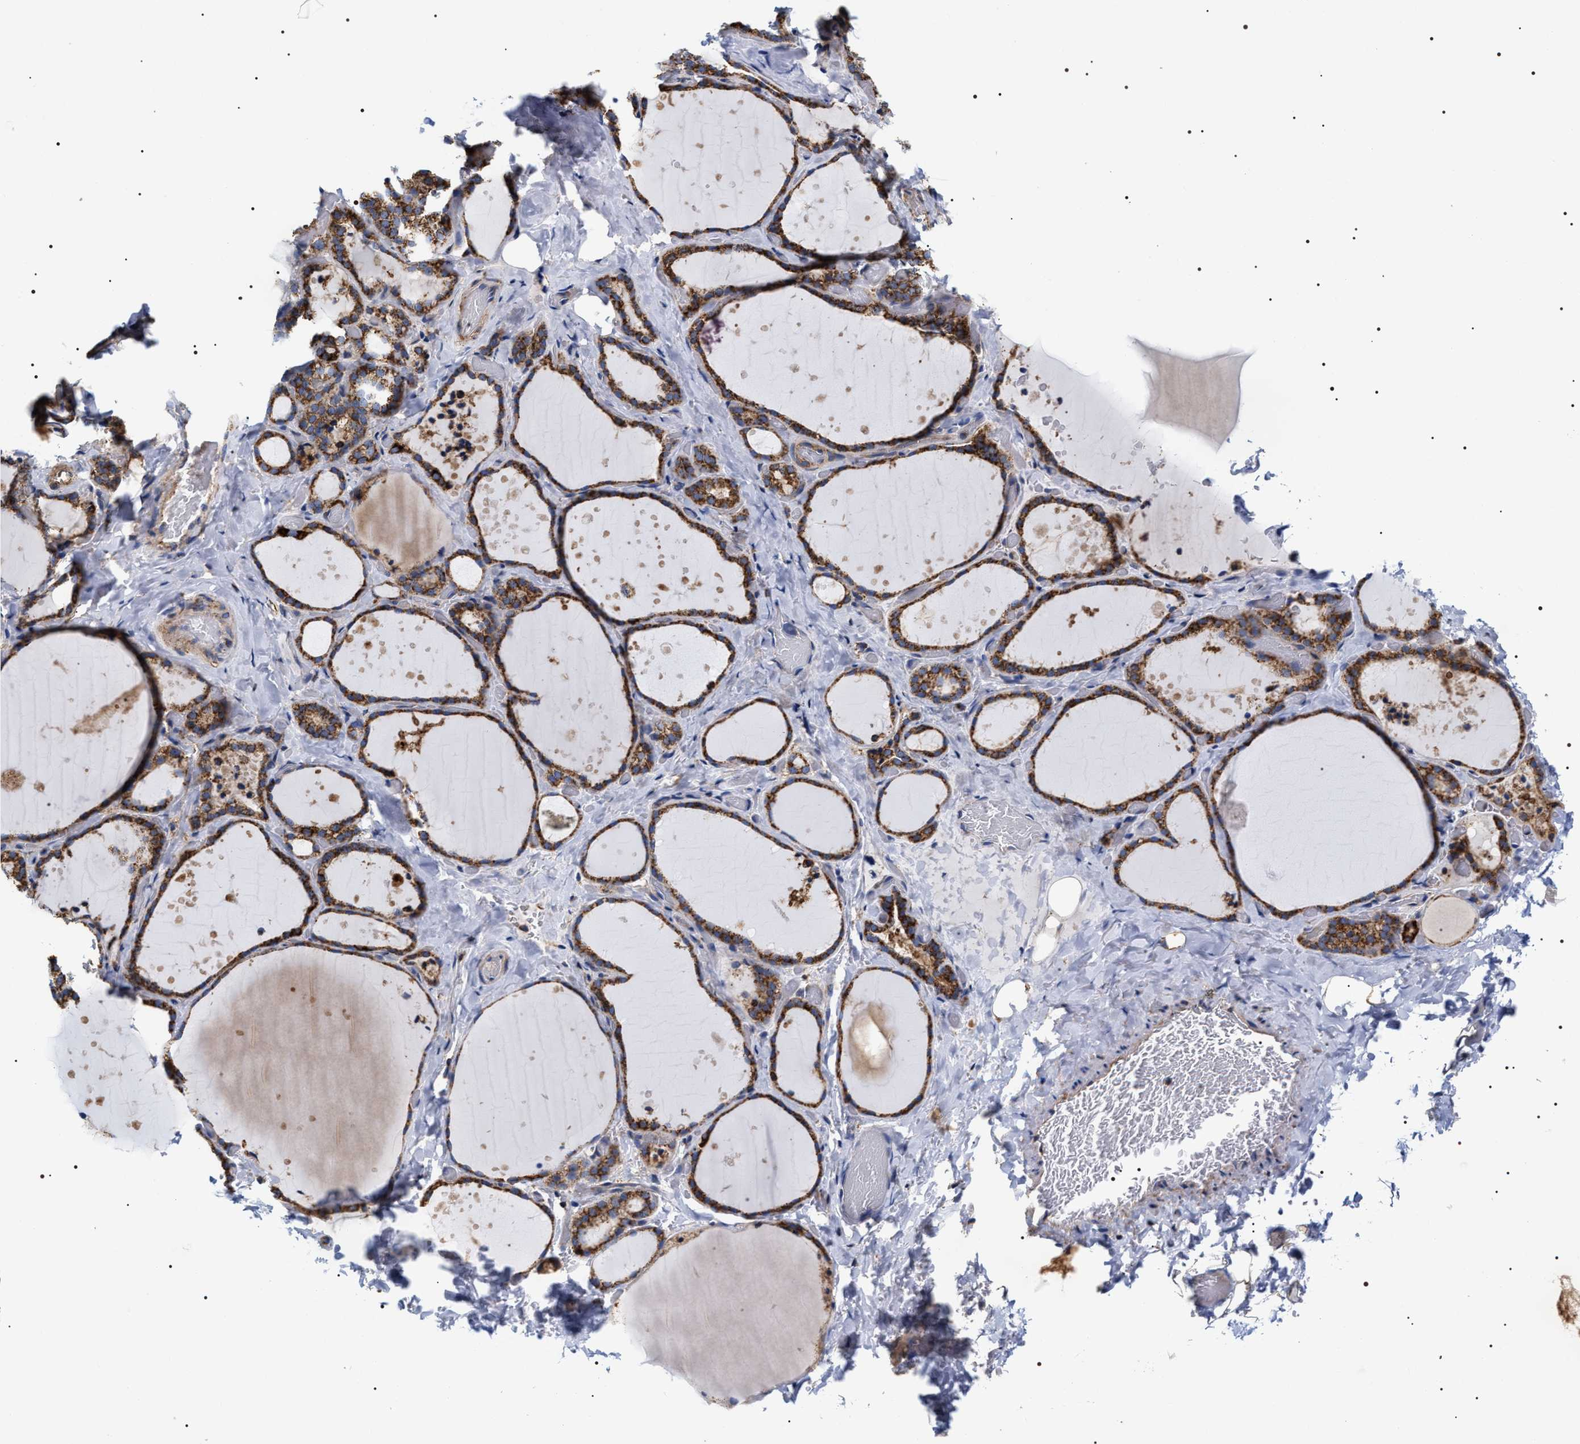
{"staining": {"intensity": "strong", "quantity": ">75%", "location": "cytoplasmic/membranous"}, "tissue": "thyroid gland", "cell_type": "Glandular cells", "image_type": "normal", "snomed": [{"axis": "morphology", "description": "Normal tissue, NOS"}, {"axis": "topography", "description": "Thyroid gland"}], "caption": "Immunohistochemistry (IHC) photomicrograph of normal thyroid gland: human thyroid gland stained using IHC reveals high levels of strong protein expression localized specifically in the cytoplasmic/membranous of glandular cells, appearing as a cytoplasmic/membranous brown color.", "gene": "COG5", "patient": {"sex": "female", "age": 44}}